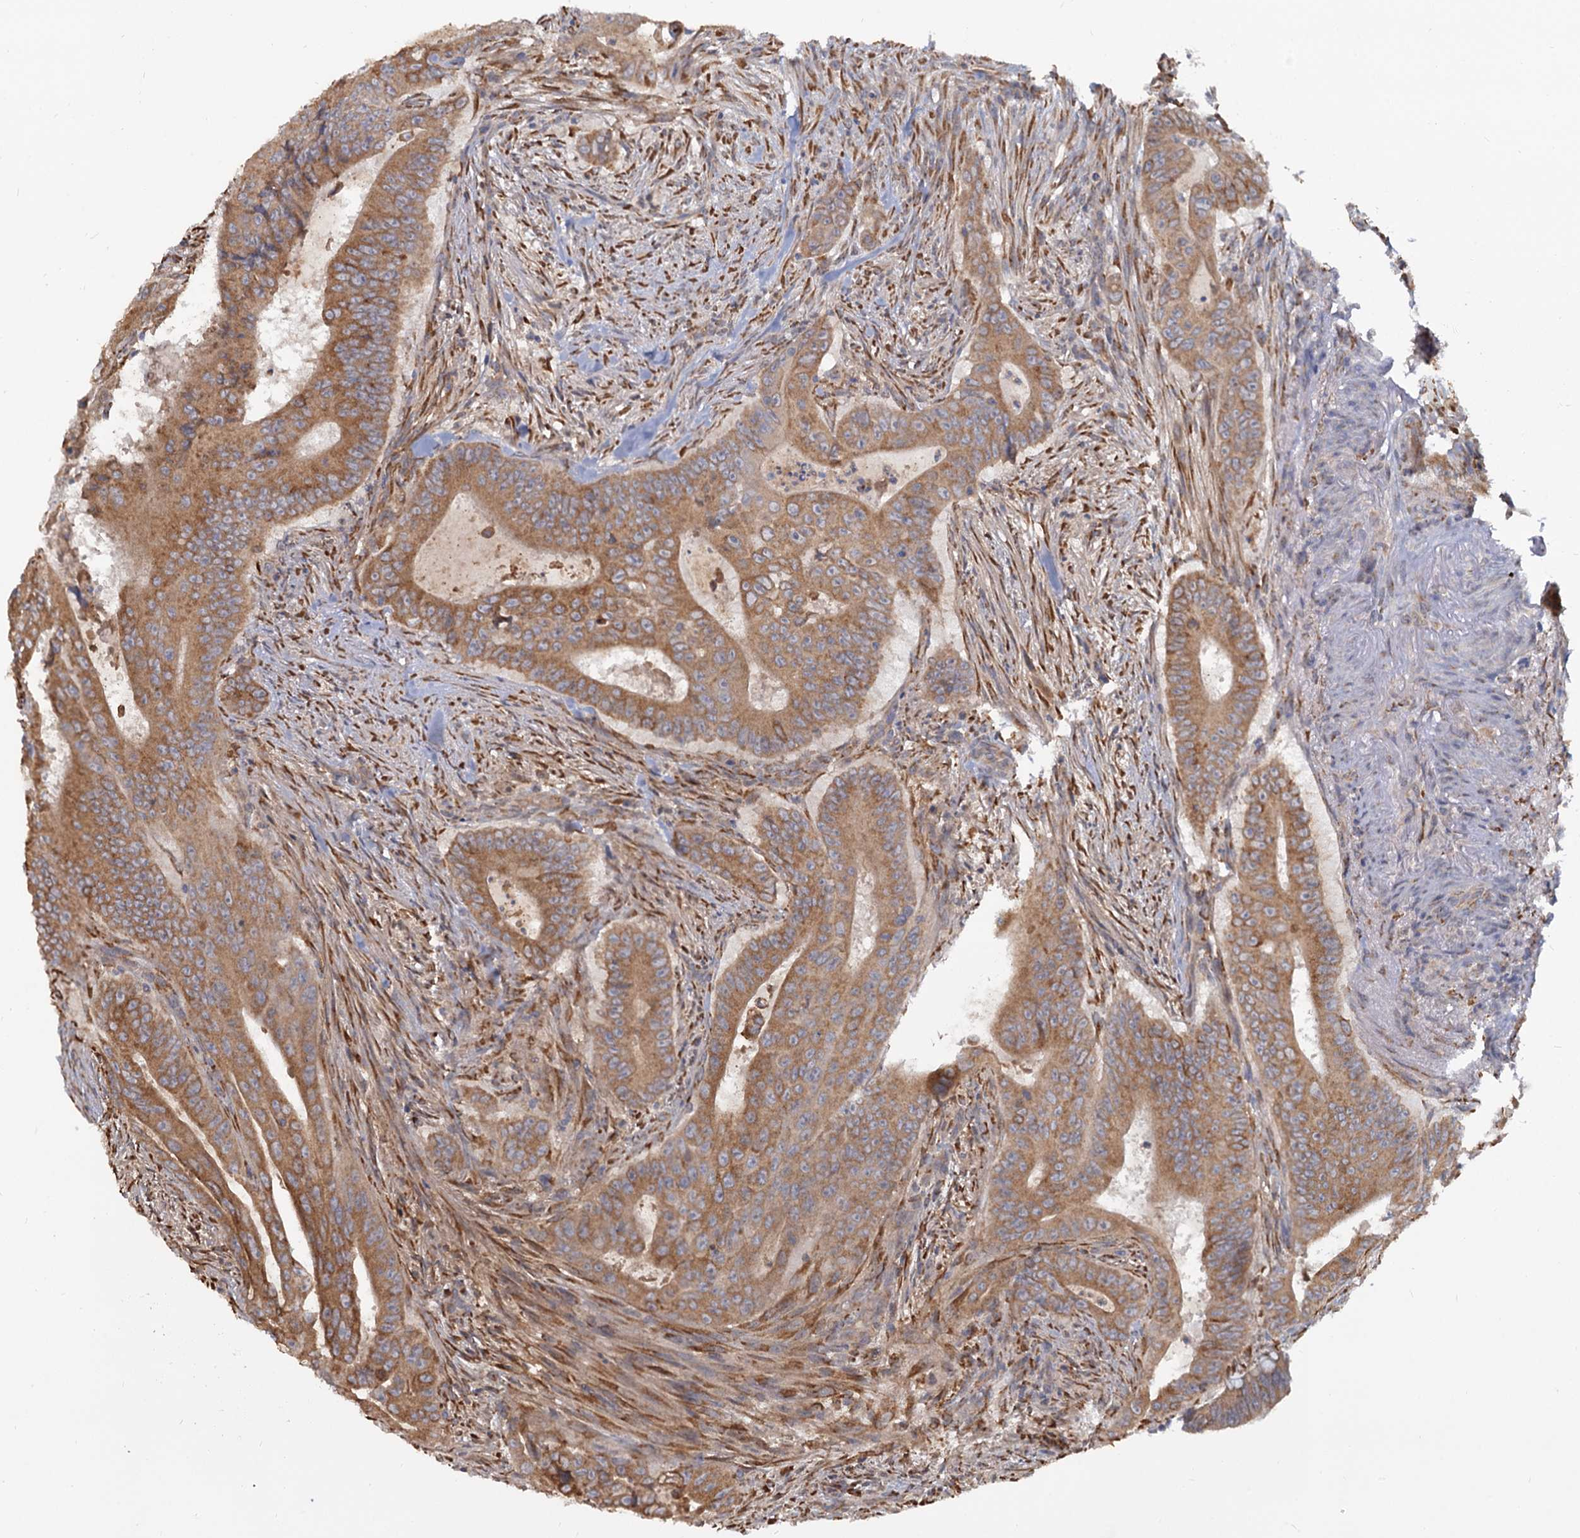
{"staining": {"intensity": "moderate", "quantity": ">75%", "location": "cytoplasmic/membranous"}, "tissue": "colorectal cancer", "cell_type": "Tumor cells", "image_type": "cancer", "snomed": [{"axis": "morphology", "description": "Adenocarcinoma, NOS"}, {"axis": "topography", "description": "Rectum"}], "caption": "Protein expression analysis of colorectal cancer reveals moderate cytoplasmic/membranous expression in about >75% of tumor cells.", "gene": "LRRC51", "patient": {"sex": "female", "age": 75}}